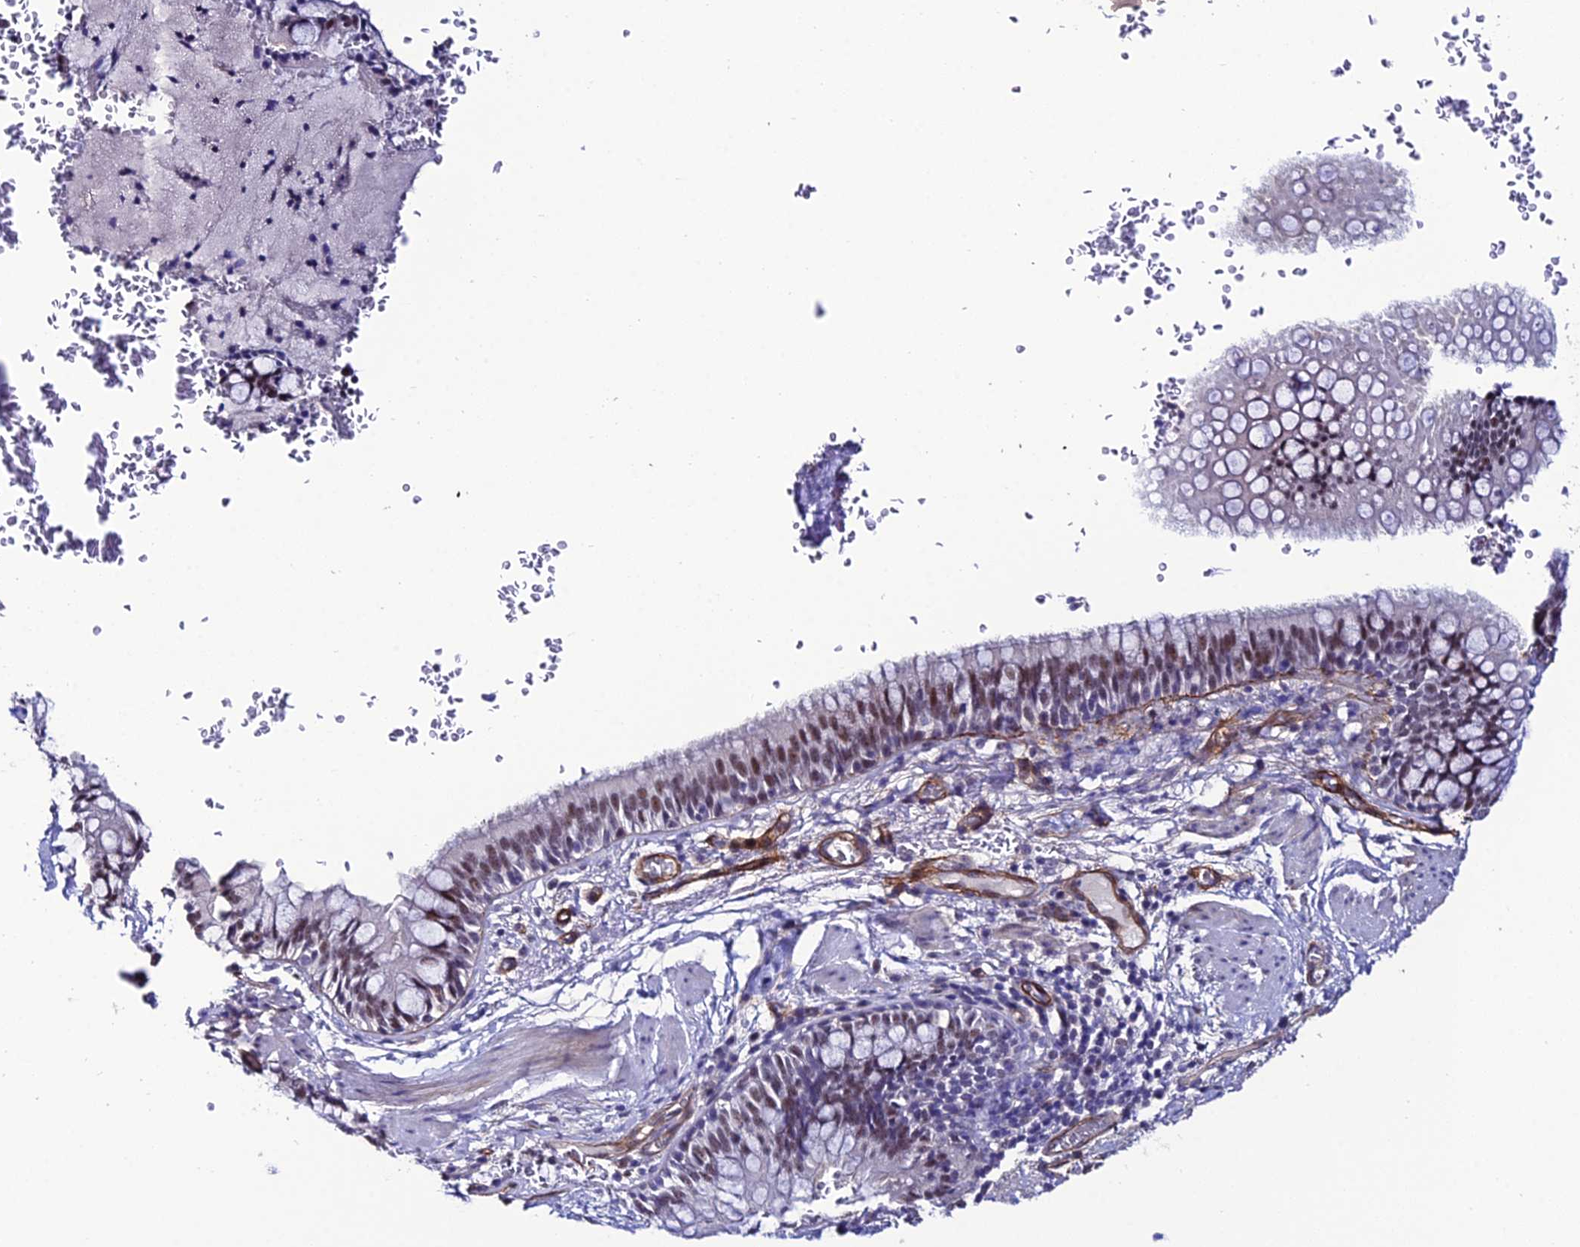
{"staining": {"intensity": "moderate", "quantity": "25%-75%", "location": "nuclear"}, "tissue": "bronchus", "cell_type": "Respiratory epithelial cells", "image_type": "normal", "snomed": [{"axis": "morphology", "description": "Normal tissue, NOS"}, {"axis": "topography", "description": "Cartilage tissue"}, {"axis": "topography", "description": "Bronchus"}], "caption": "Moderate nuclear staining for a protein is present in approximately 25%-75% of respiratory epithelial cells of benign bronchus using immunohistochemistry (IHC).", "gene": "SYT15B", "patient": {"sex": "female", "age": 36}}